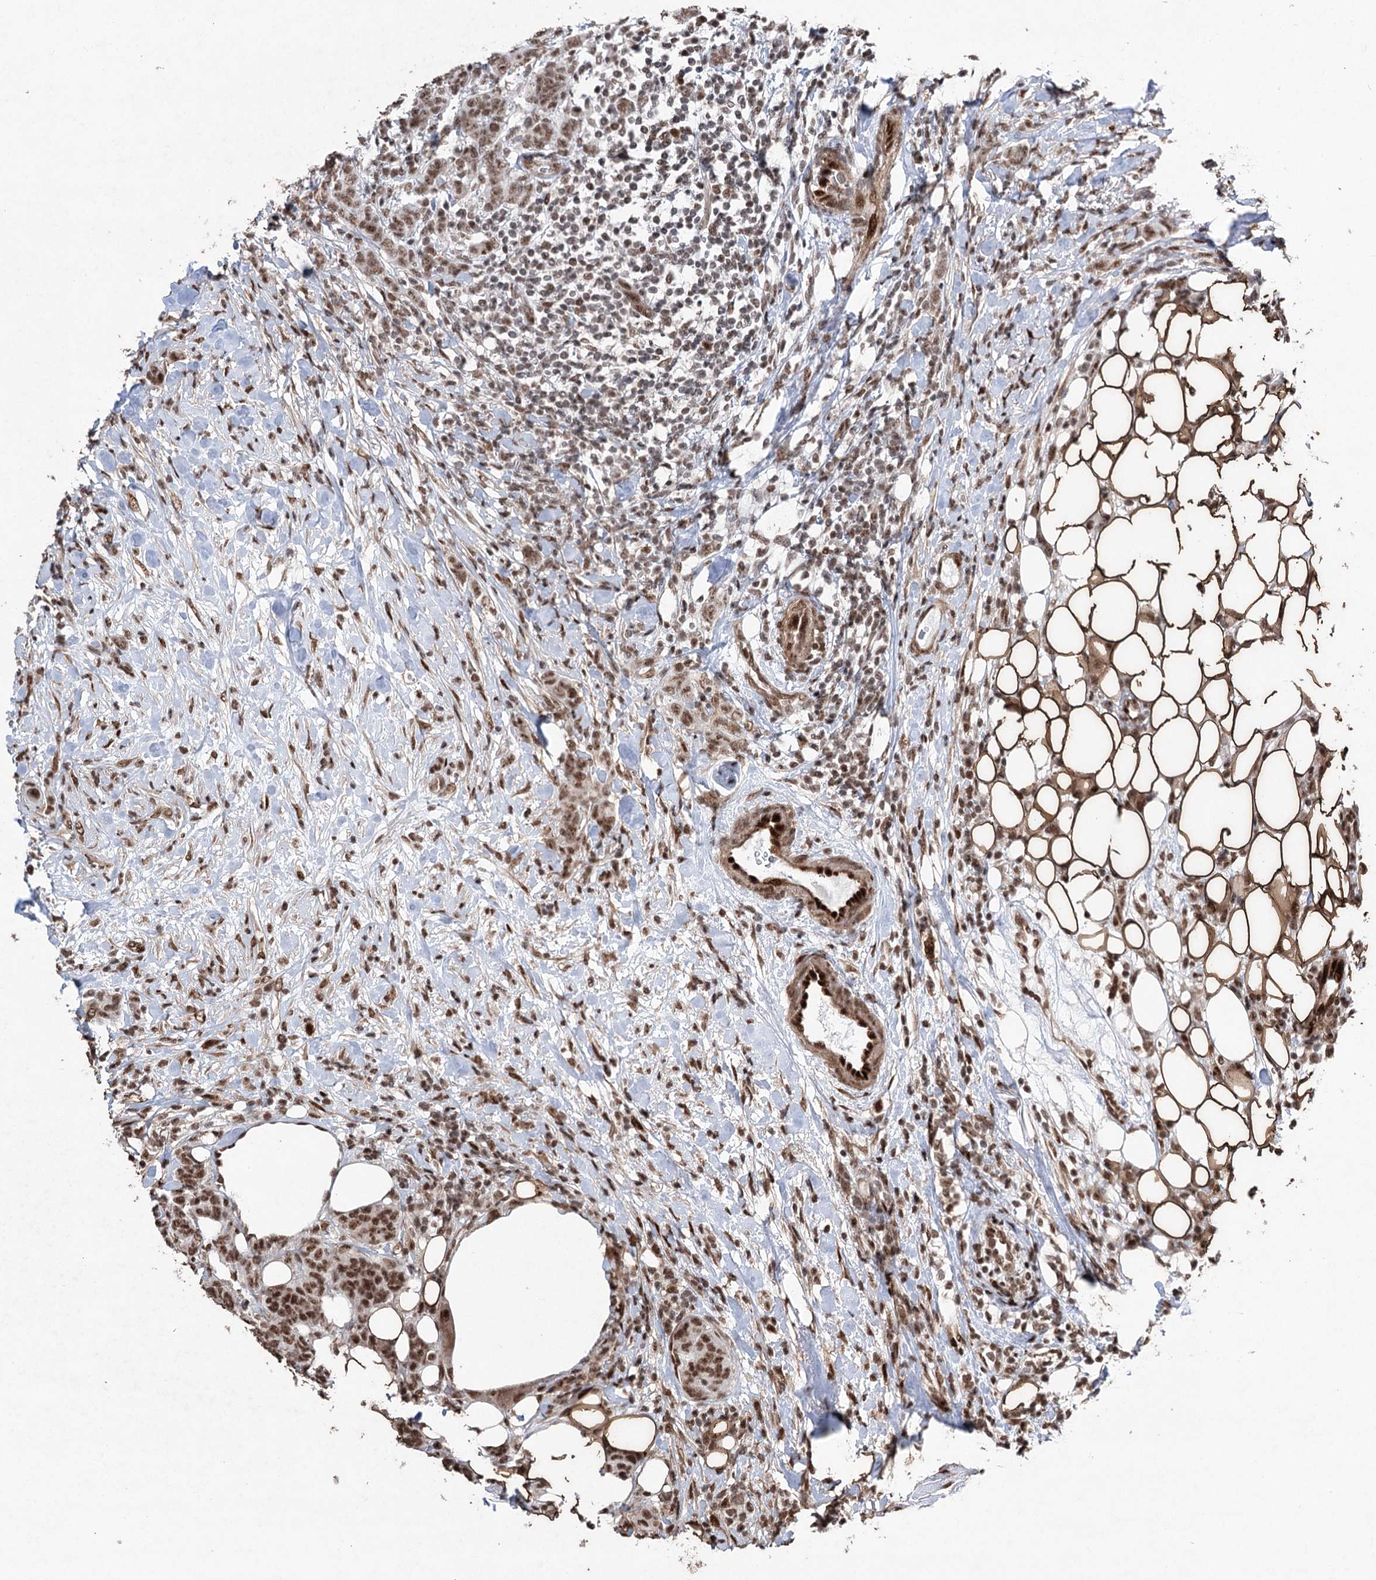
{"staining": {"intensity": "moderate", "quantity": ">75%", "location": "nuclear"}, "tissue": "breast cancer", "cell_type": "Tumor cells", "image_type": "cancer", "snomed": [{"axis": "morphology", "description": "Duct carcinoma"}, {"axis": "topography", "description": "Breast"}], "caption": "Breast cancer (infiltrating ductal carcinoma) stained with a brown dye demonstrates moderate nuclear positive staining in approximately >75% of tumor cells.", "gene": "PDCD4", "patient": {"sex": "female", "age": 40}}